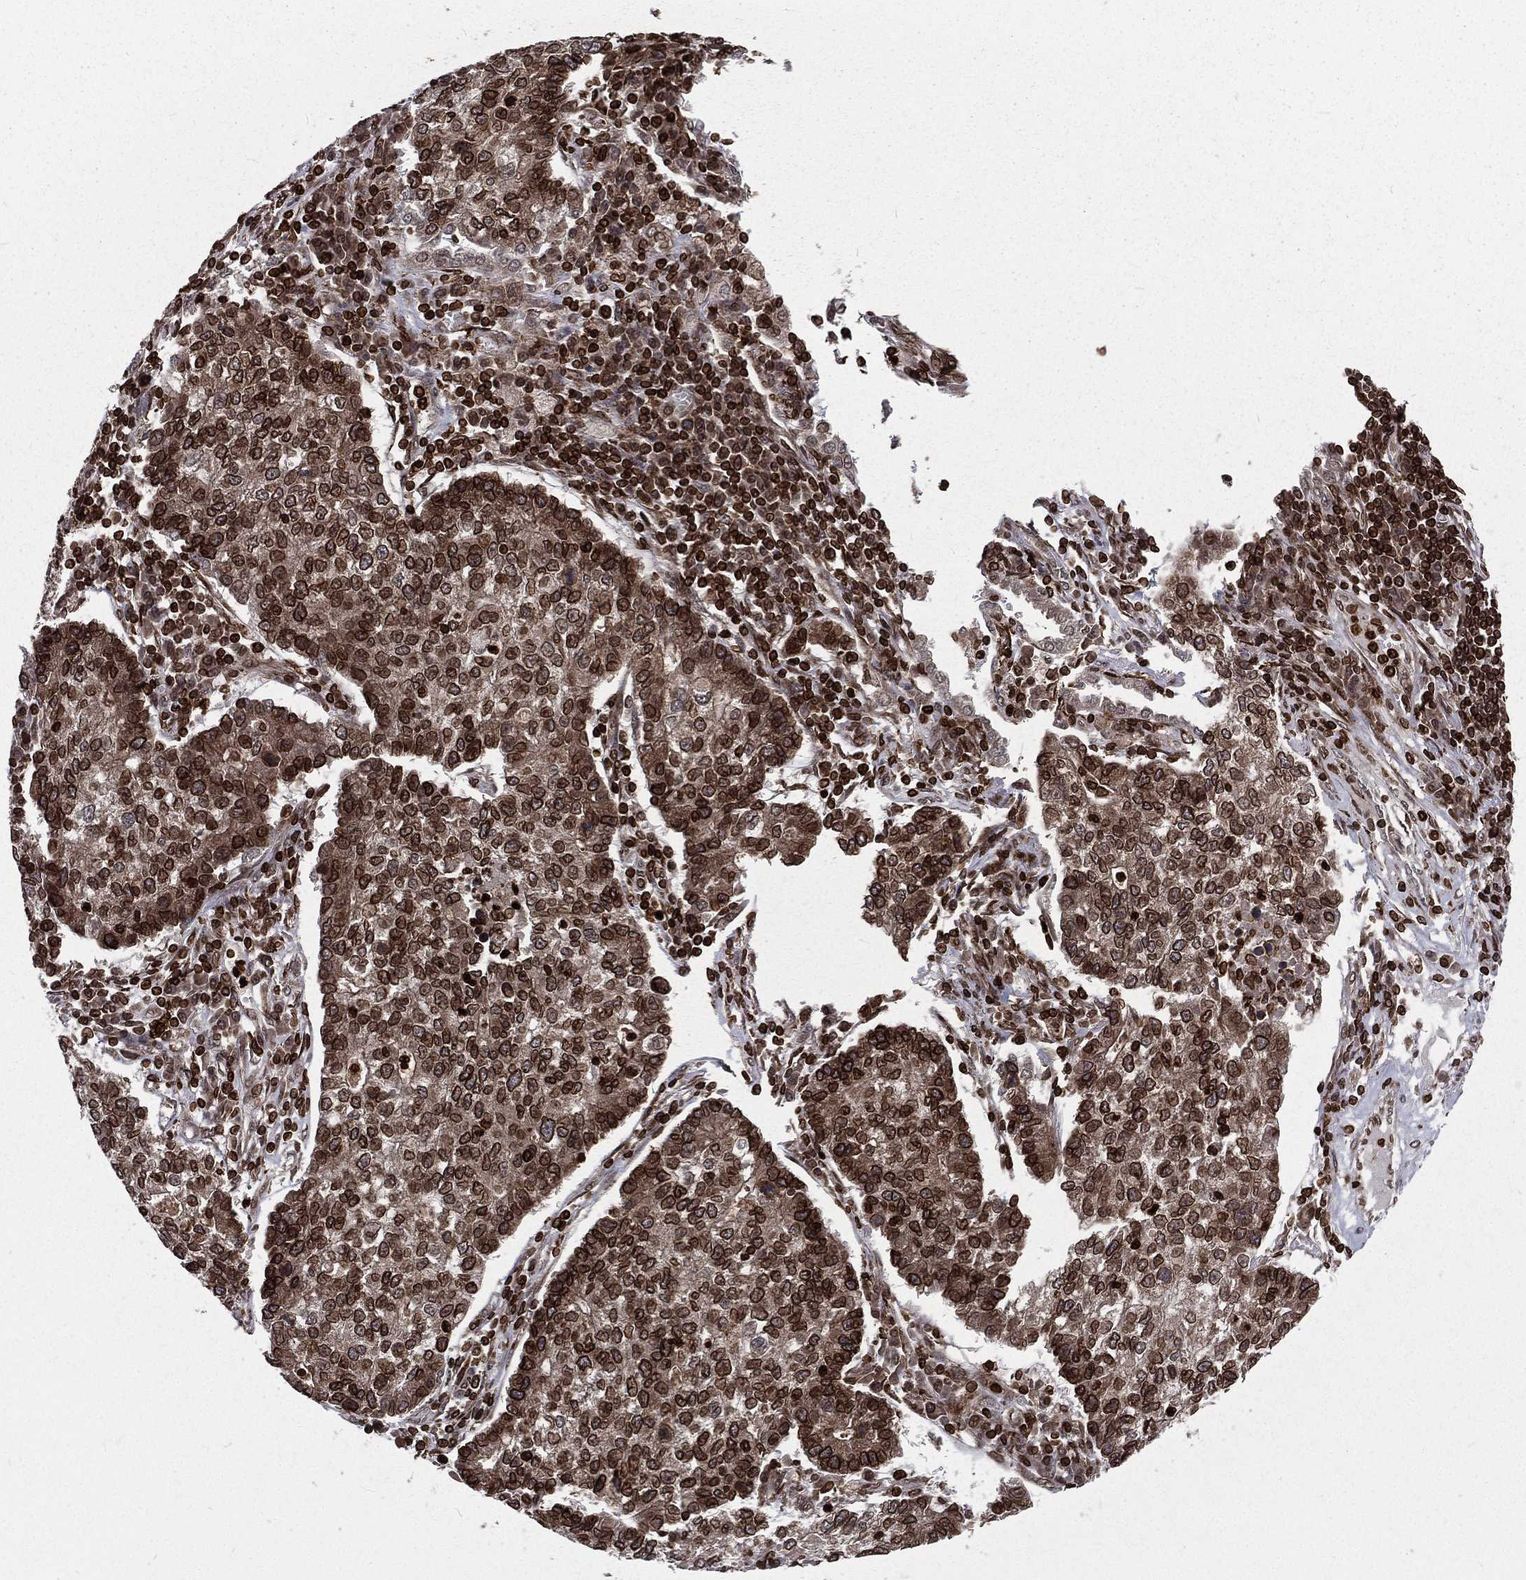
{"staining": {"intensity": "strong", "quantity": ">75%", "location": "cytoplasmic/membranous,nuclear"}, "tissue": "lung cancer", "cell_type": "Tumor cells", "image_type": "cancer", "snomed": [{"axis": "morphology", "description": "Adenocarcinoma, NOS"}, {"axis": "topography", "description": "Lung"}], "caption": "A brown stain labels strong cytoplasmic/membranous and nuclear positivity of a protein in human lung adenocarcinoma tumor cells.", "gene": "LBR", "patient": {"sex": "male", "age": 57}}